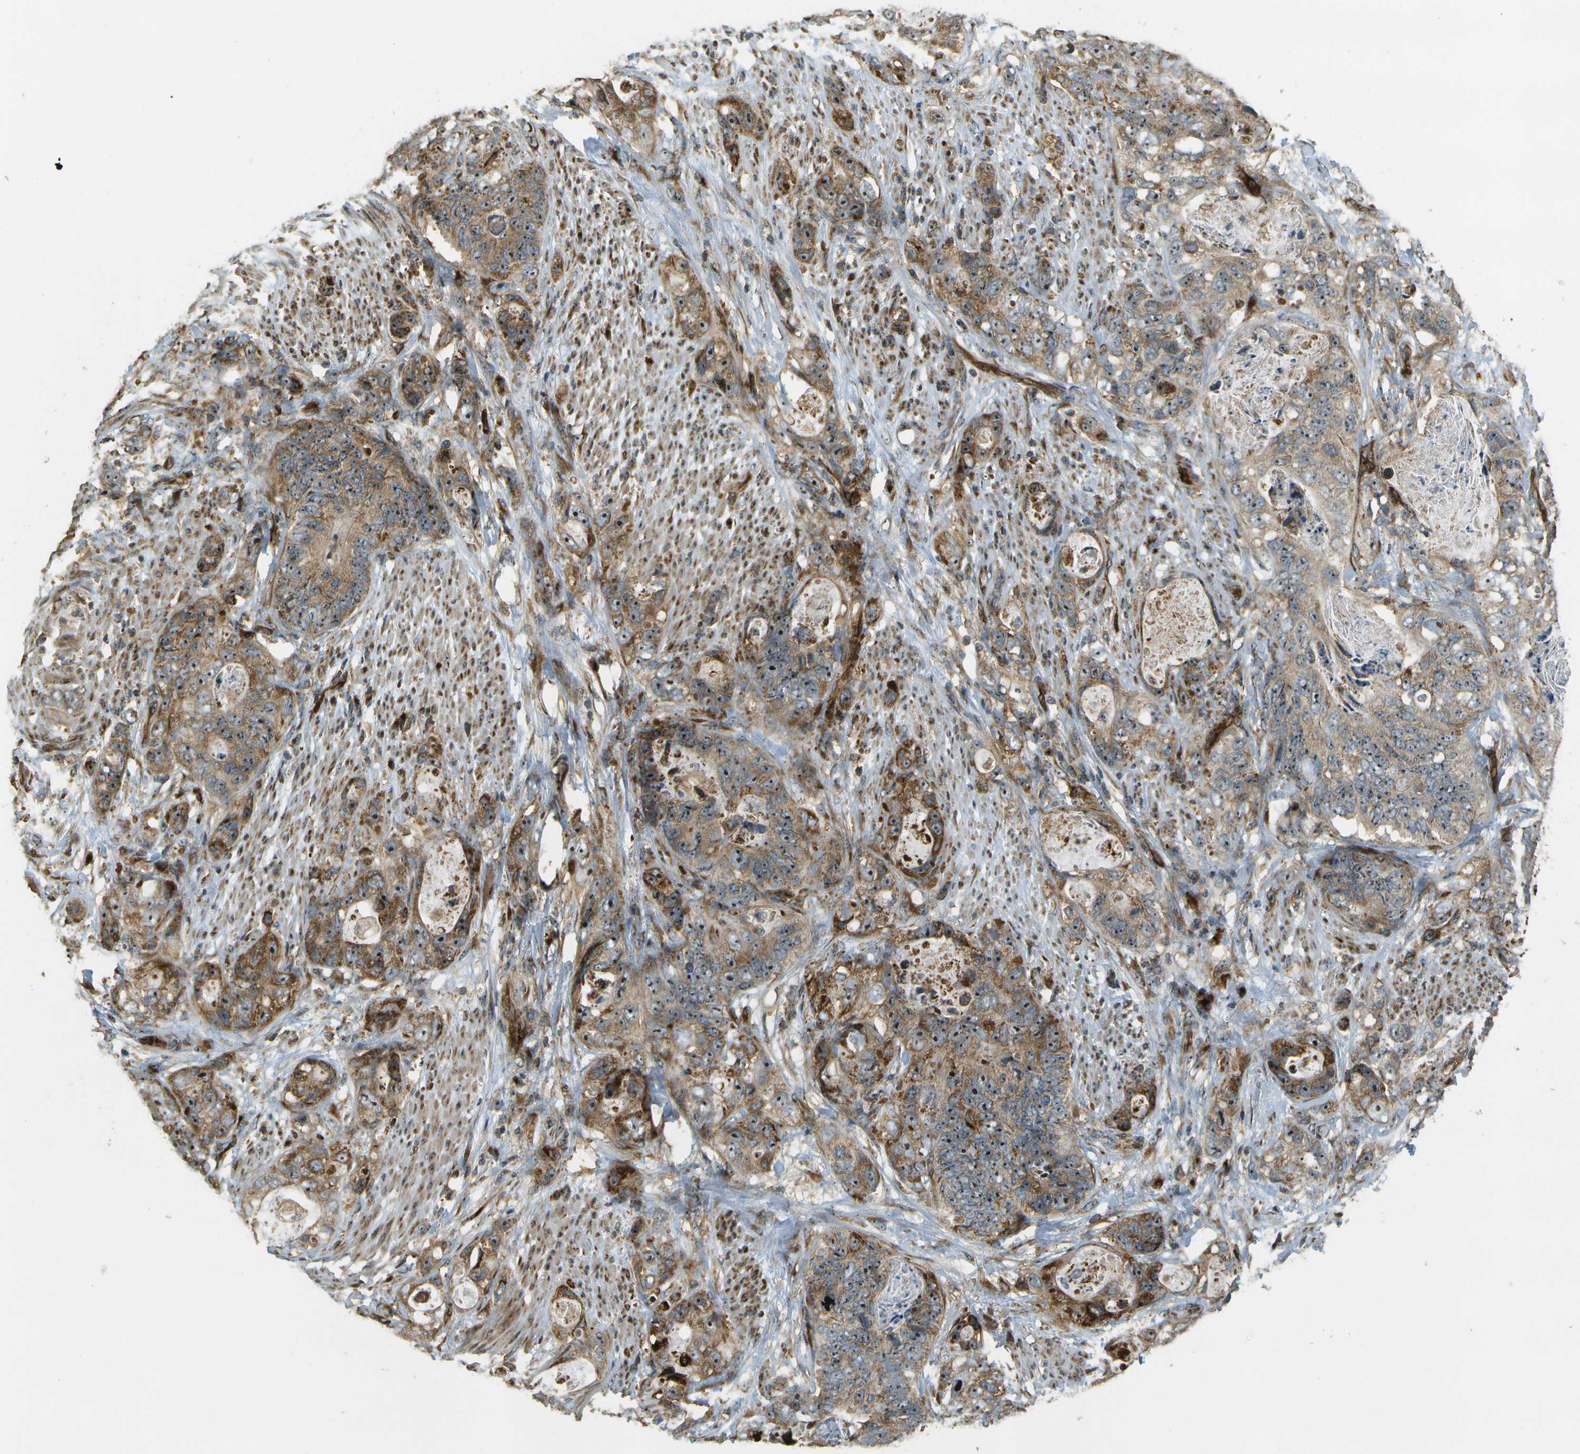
{"staining": {"intensity": "strong", "quantity": ">75%", "location": "cytoplasmic/membranous,nuclear"}, "tissue": "stomach cancer", "cell_type": "Tumor cells", "image_type": "cancer", "snomed": [{"axis": "morphology", "description": "Adenocarcinoma, NOS"}, {"axis": "topography", "description": "Stomach"}], "caption": "About >75% of tumor cells in human stomach cancer (adenocarcinoma) reveal strong cytoplasmic/membranous and nuclear protein staining as visualized by brown immunohistochemical staining.", "gene": "LRP12", "patient": {"sex": "female", "age": 89}}